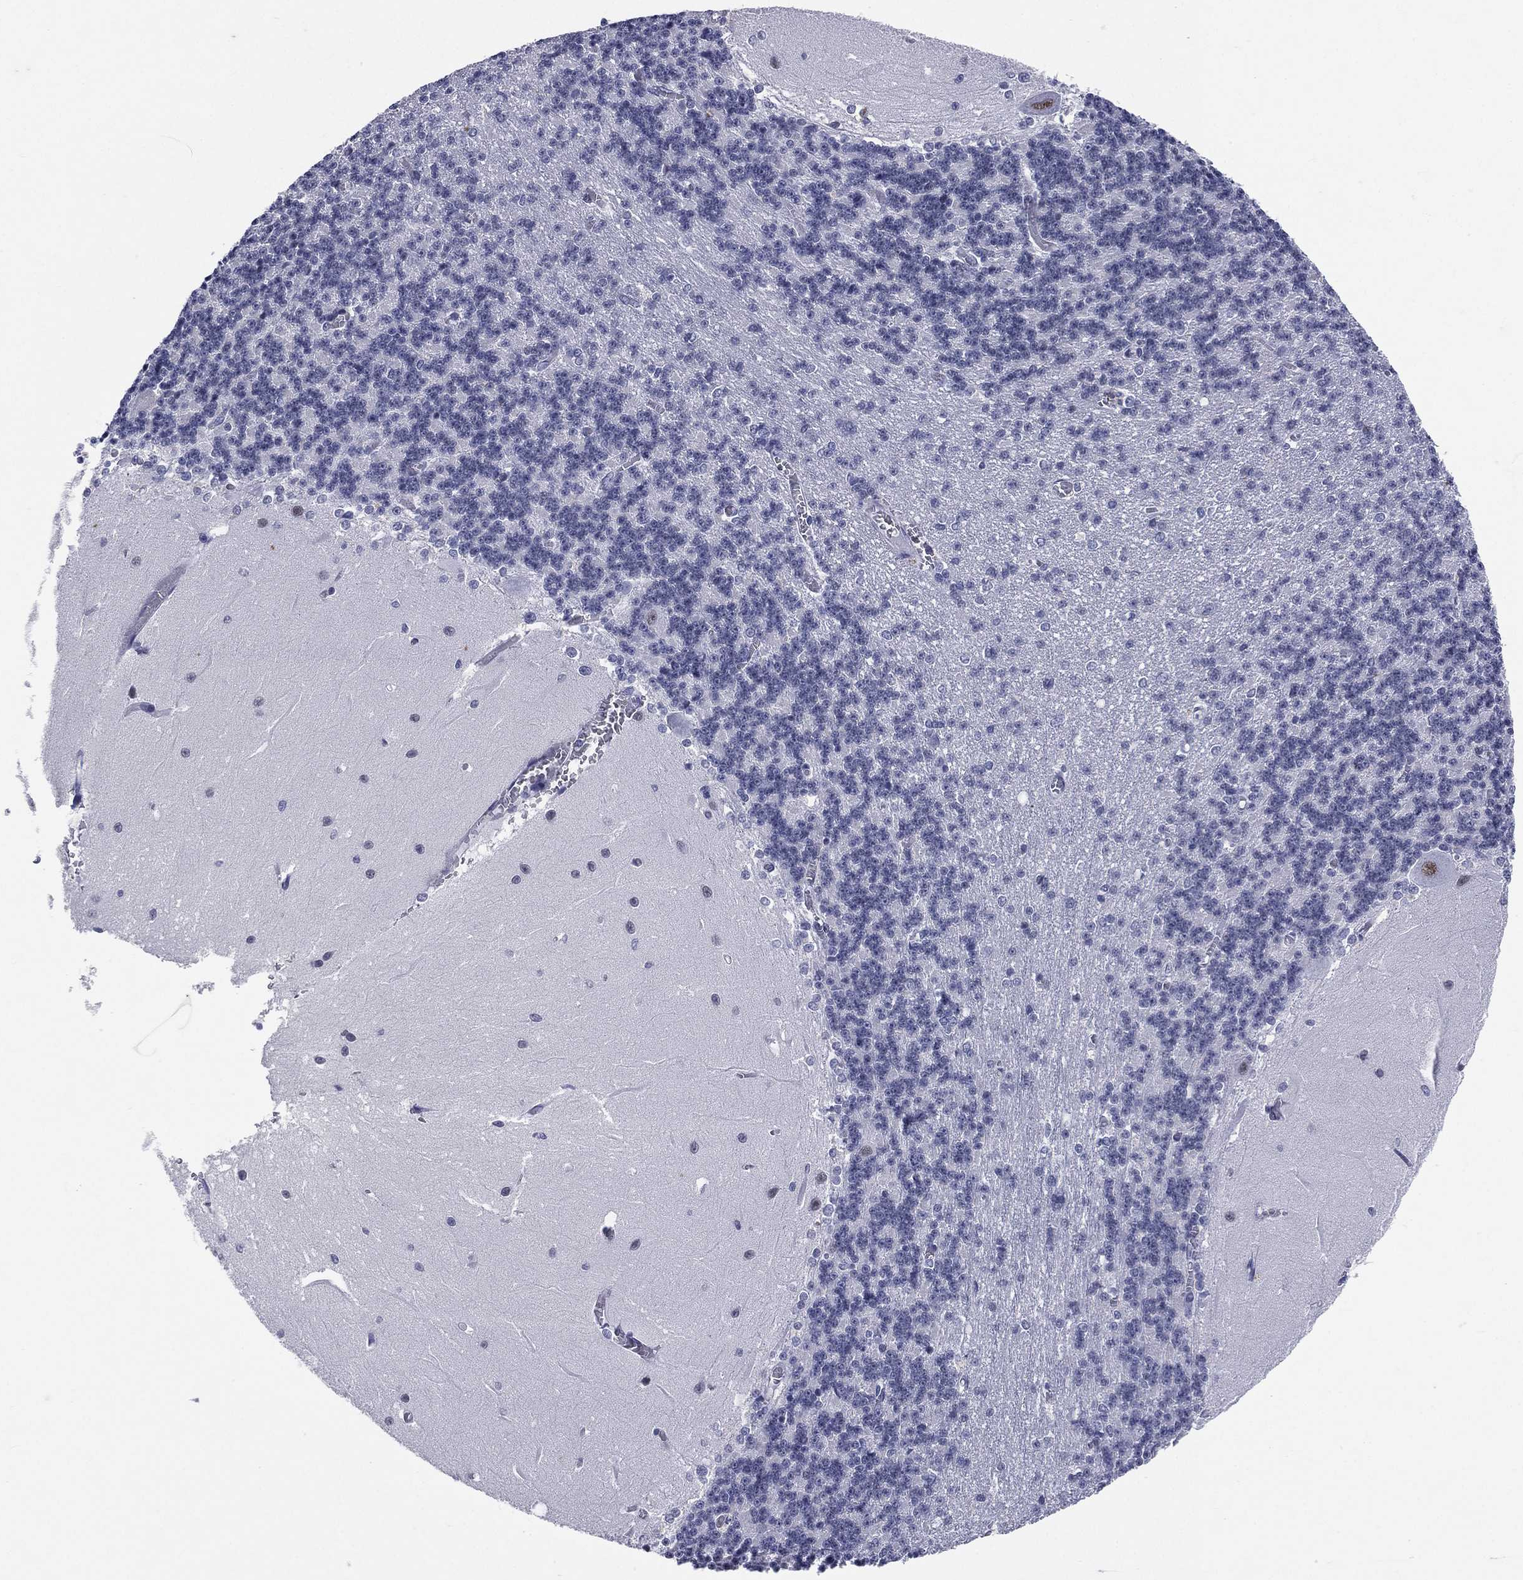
{"staining": {"intensity": "negative", "quantity": "none", "location": "none"}, "tissue": "cerebellum", "cell_type": "Cells in granular layer", "image_type": "normal", "snomed": [{"axis": "morphology", "description": "Normal tissue, NOS"}, {"axis": "topography", "description": "Cerebellum"}], "caption": "High magnification brightfield microscopy of unremarkable cerebellum stained with DAB (brown) and counterstained with hematoxylin (blue): cells in granular layer show no significant positivity. (Brightfield microscopy of DAB immunohistochemistry (IHC) at high magnification).", "gene": "HLA", "patient": {"sex": "male", "age": 37}}